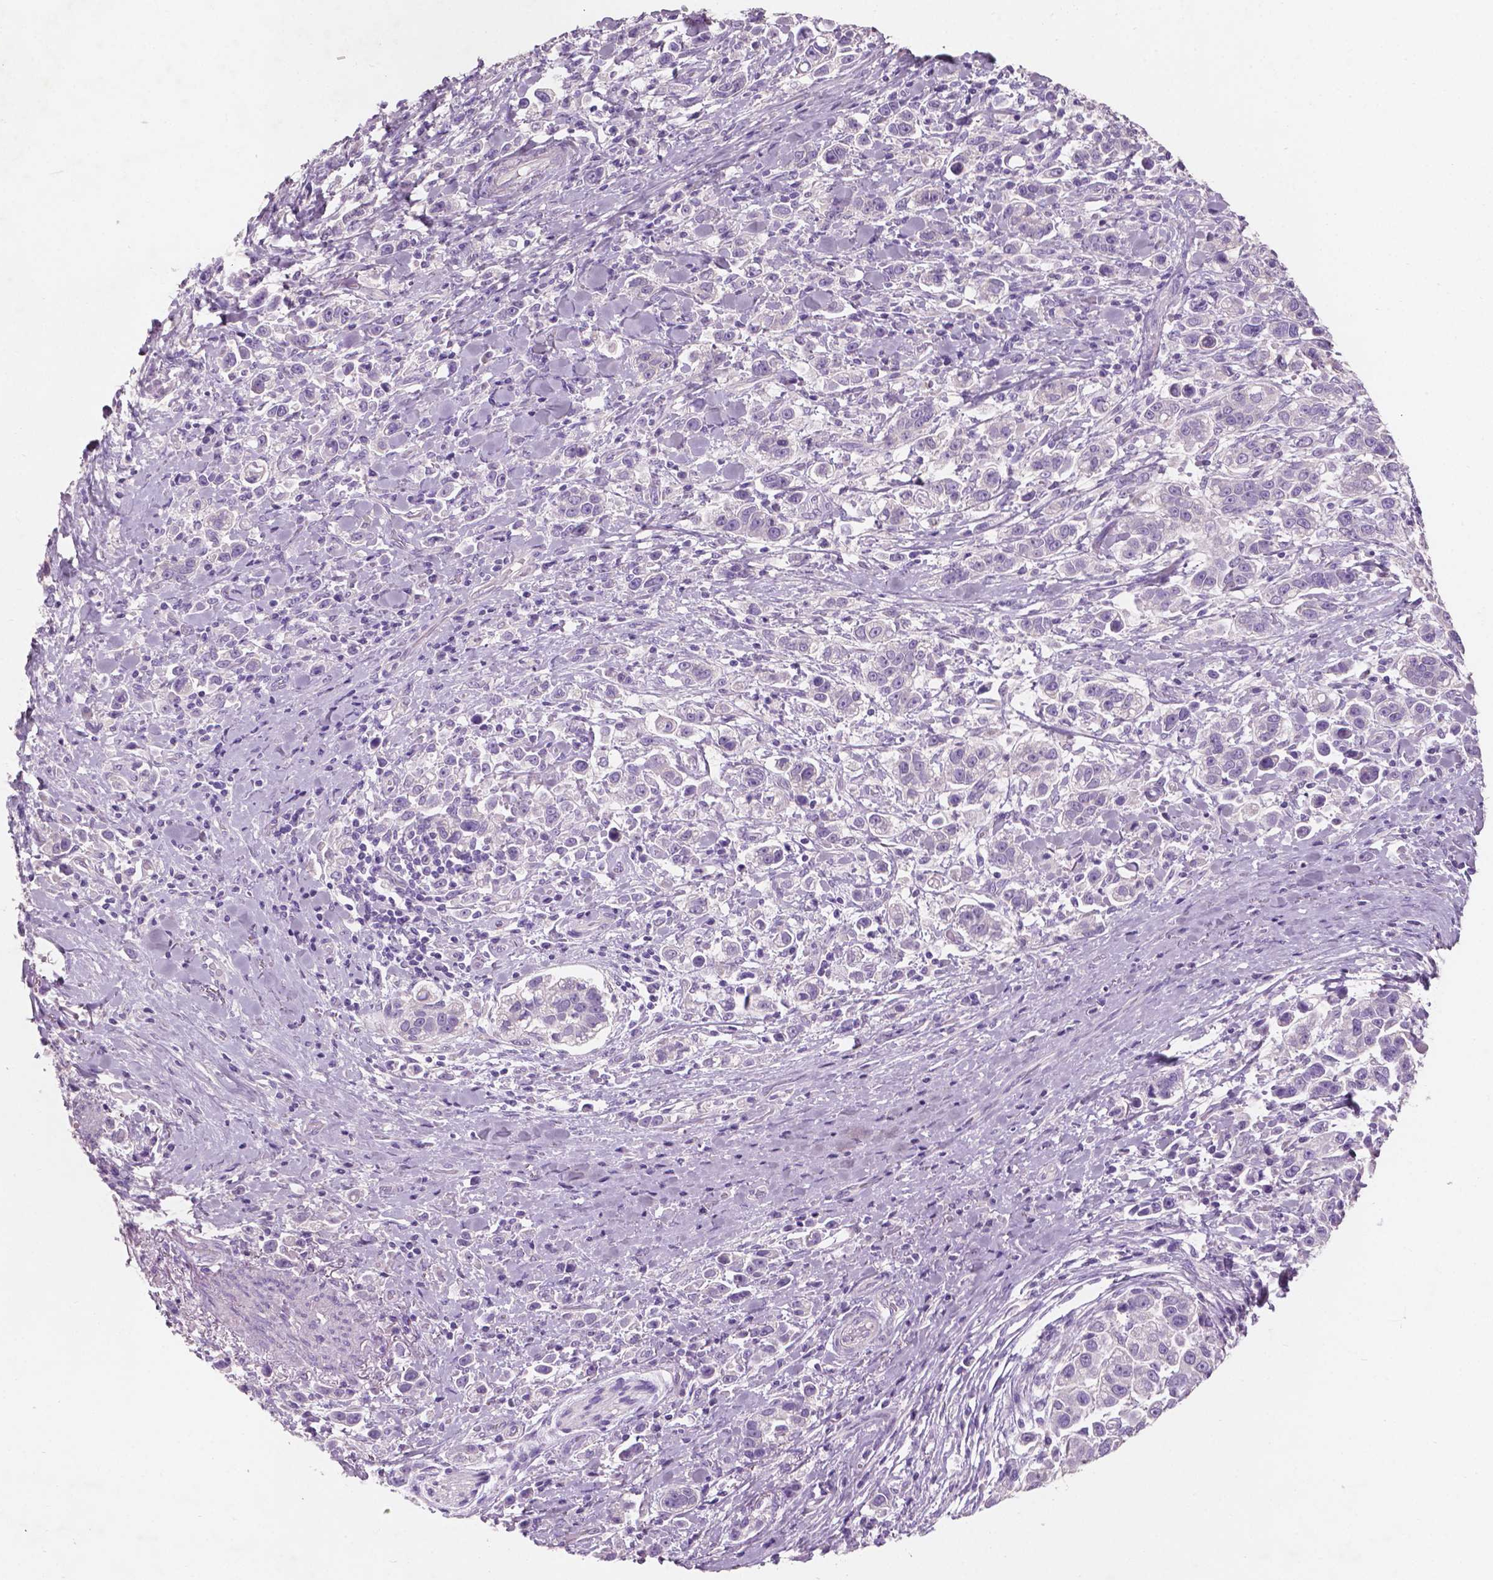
{"staining": {"intensity": "negative", "quantity": "none", "location": "none"}, "tissue": "stomach cancer", "cell_type": "Tumor cells", "image_type": "cancer", "snomed": [{"axis": "morphology", "description": "Adenocarcinoma, NOS"}, {"axis": "topography", "description": "Stomach"}], "caption": "The image demonstrates no significant staining in tumor cells of adenocarcinoma (stomach).", "gene": "SBSN", "patient": {"sex": "male", "age": 93}}